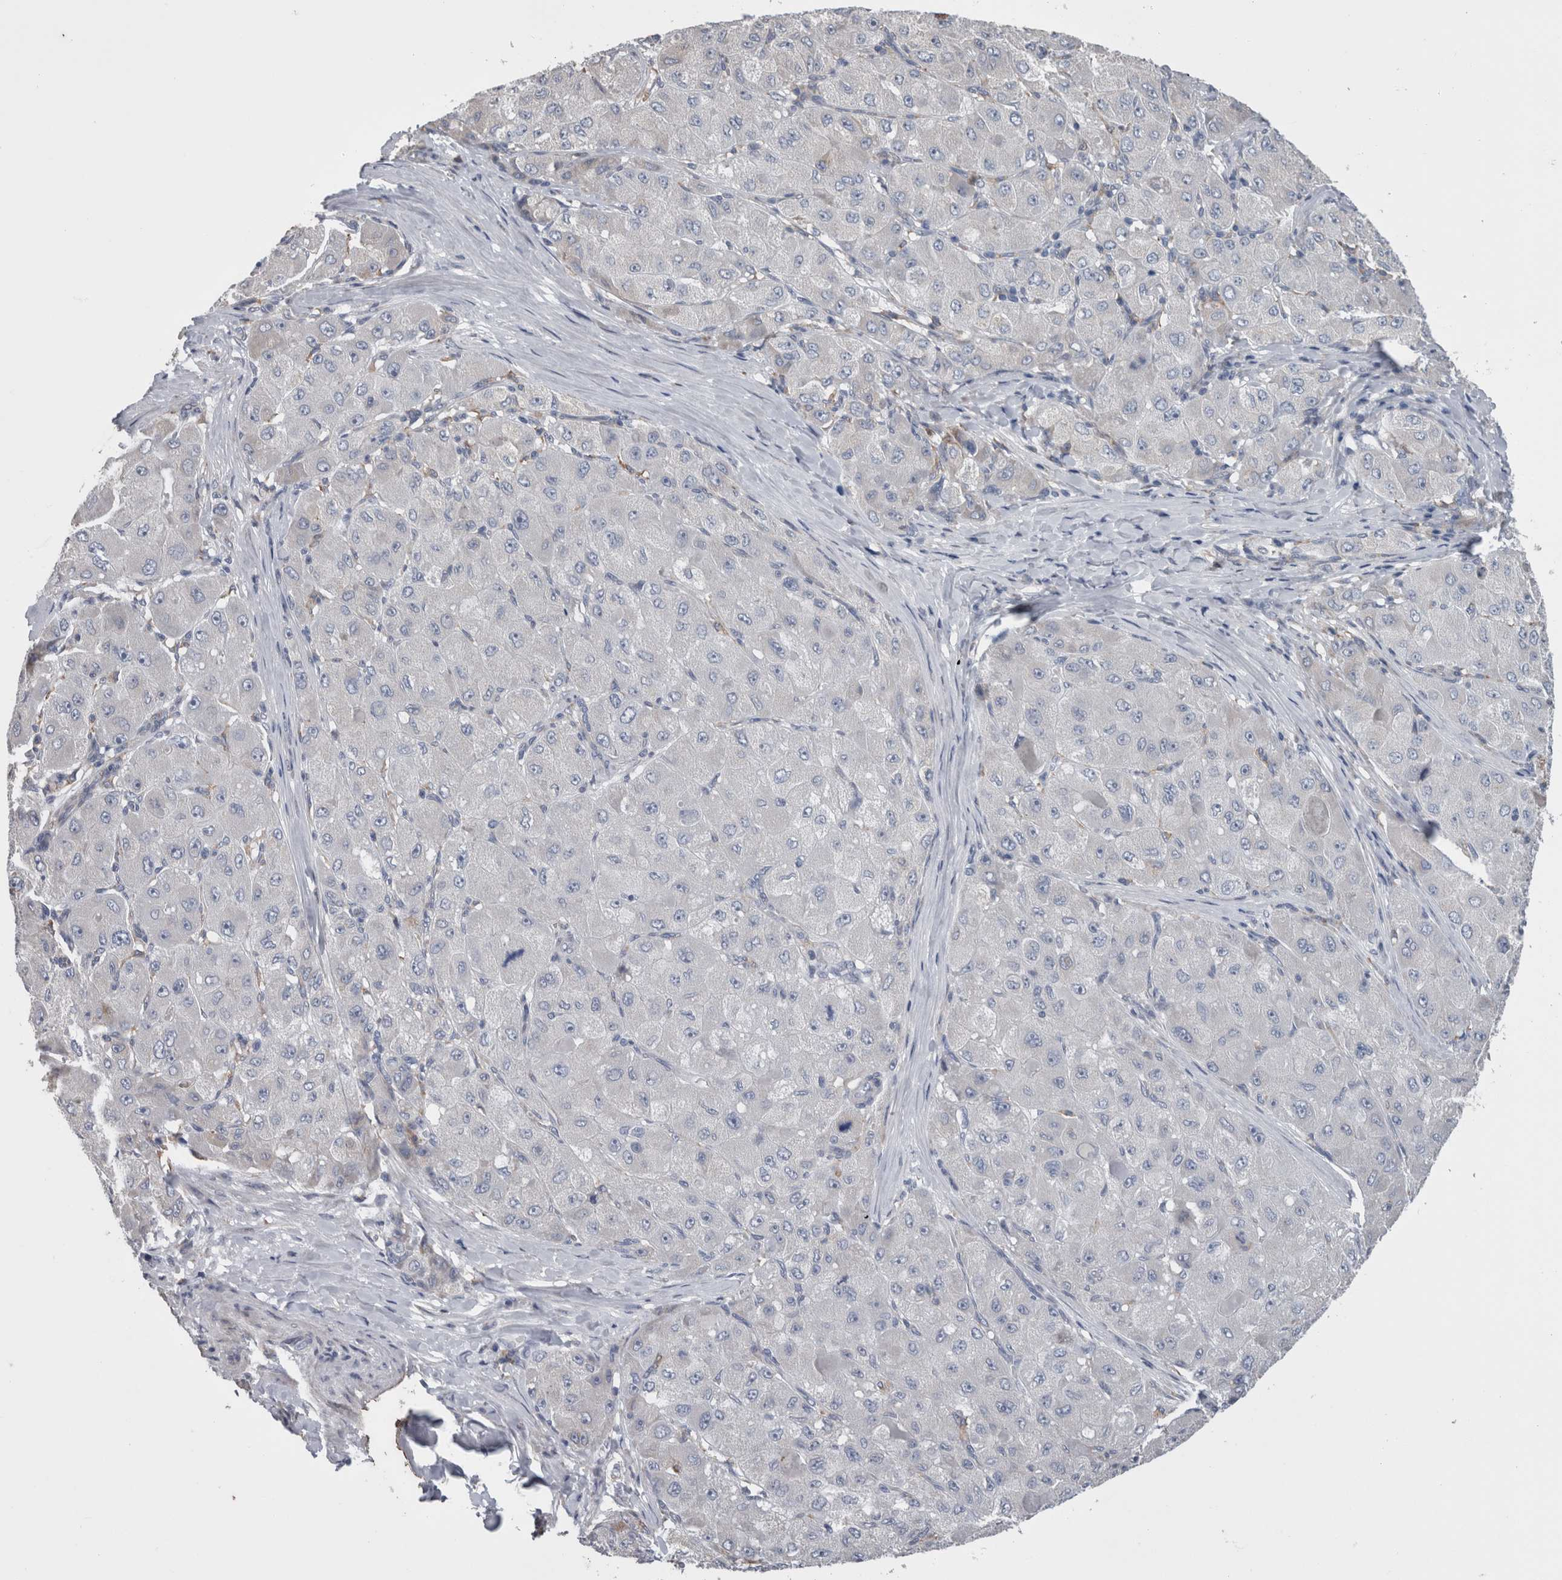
{"staining": {"intensity": "negative", "quantity": "none", "location": "none"}, "tissue": "liver cancer", "cell_type": "Tumor cells", "image_type": "cancer", "snomed": [{"axis": "morphology", "description": "Carcinoma, Hepatocellular, NOS"}, {"axis": "topography", "description": "Liver"}], "caption": "Immunohistochemical staining of human hepatocellular carcinoma (liver) displays no significant expression in tumor cells.", "gene": "GDAP1", "patient": {"sex": "male", "age": 80}}